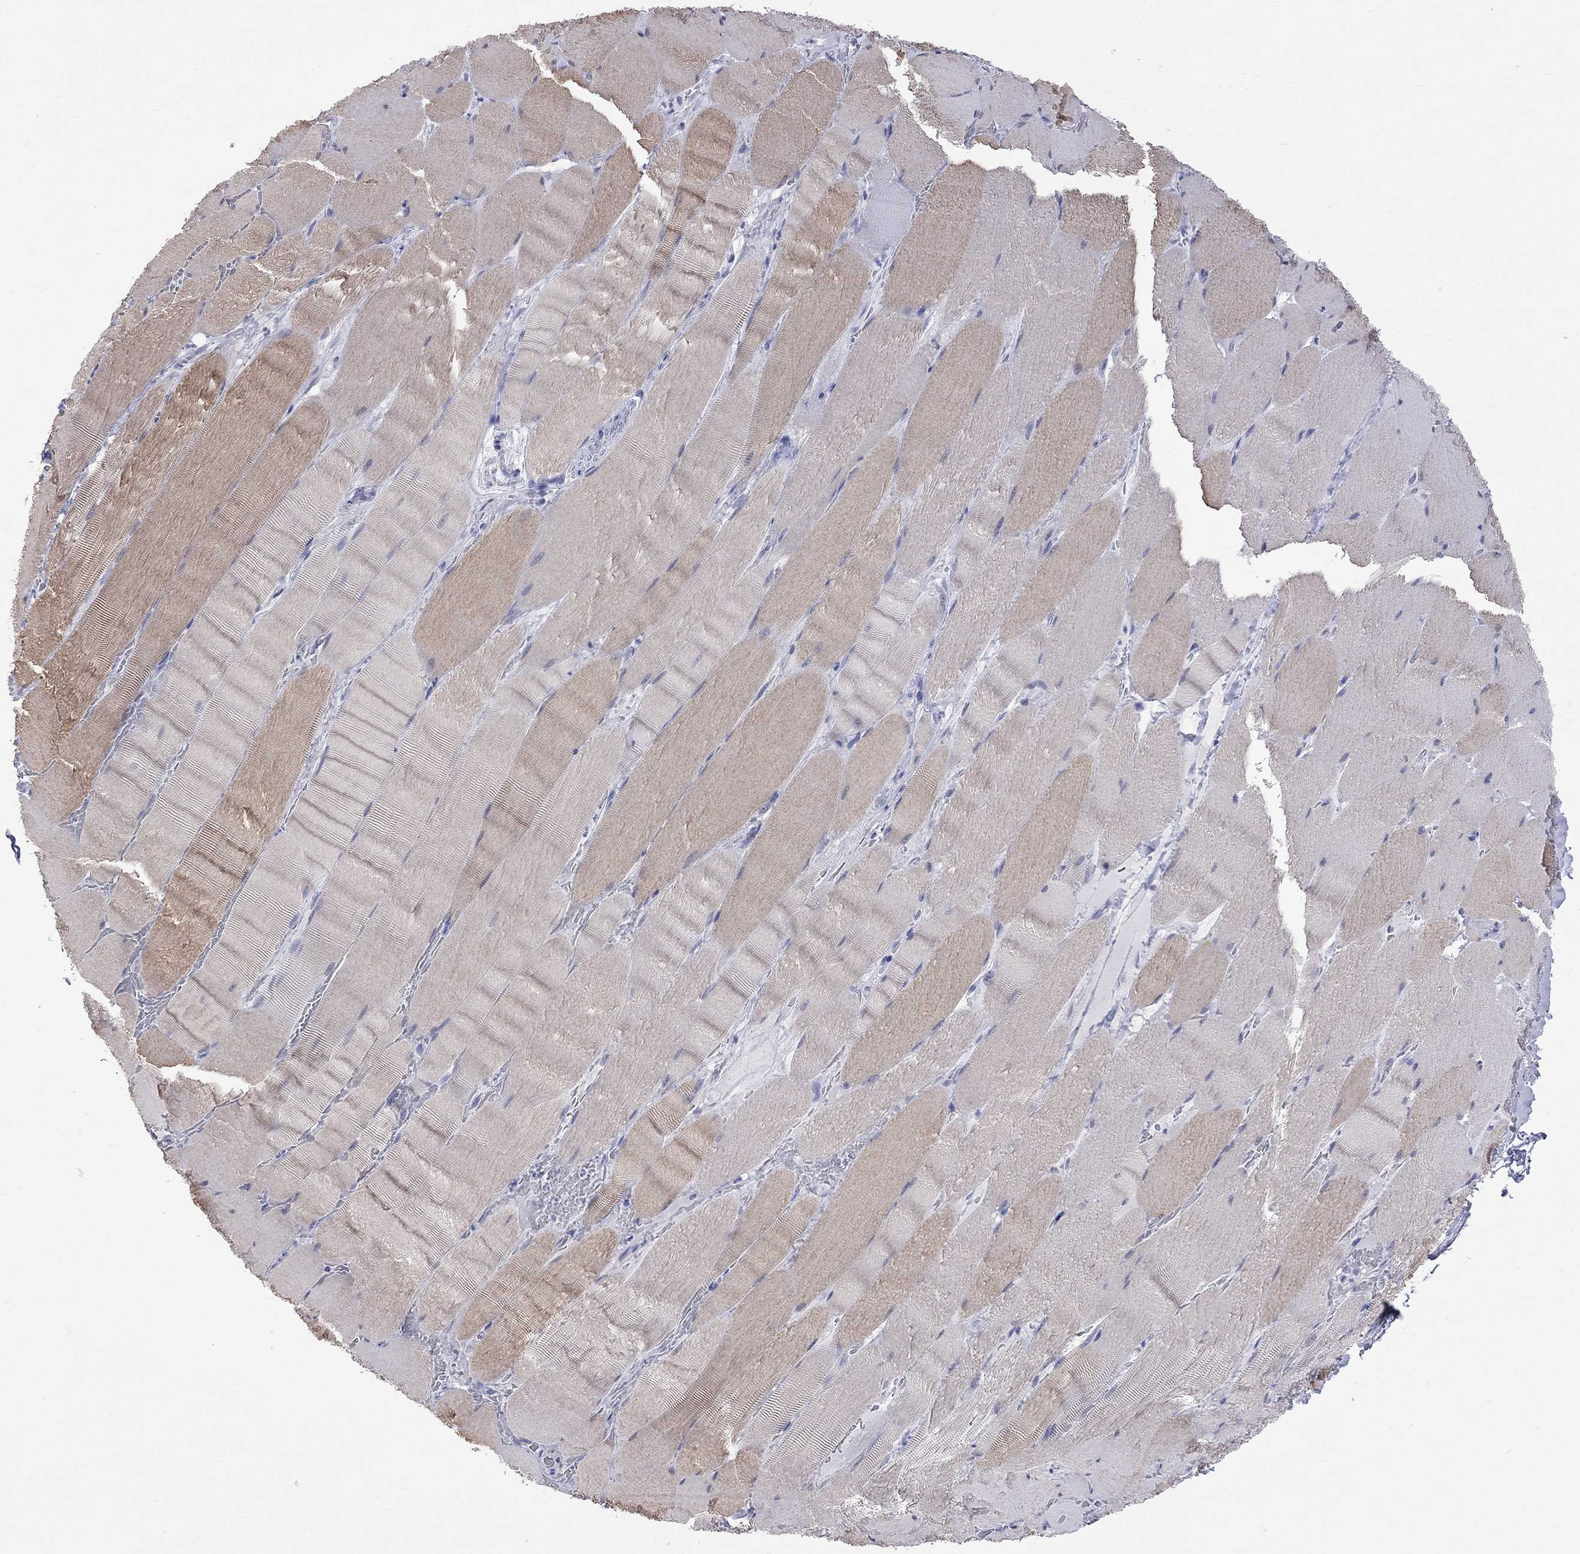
{"staining": {"intensity": "weak", "quantity": "25%-75%", "location": "cytoplasmic/membranous"}, "tissue": "skeletal muscle", "cell_type": "Myocytes", "image_type": "normal", "snomed": [{"axis": "morphology", "description": "Normal tissue, NOS"}, {"axis": "topography", "description": "Skeletal muscle"}], "caption": "Skeletal muscle stained with IHC demonstrates weak cytoplasmic/membranous staining in approximately 25%-75% of myocytes. (IHC, brightfield microscopy, high magnification).", "gene": "BPIFB1", "patient": {"sex": "male", "age": 56}}